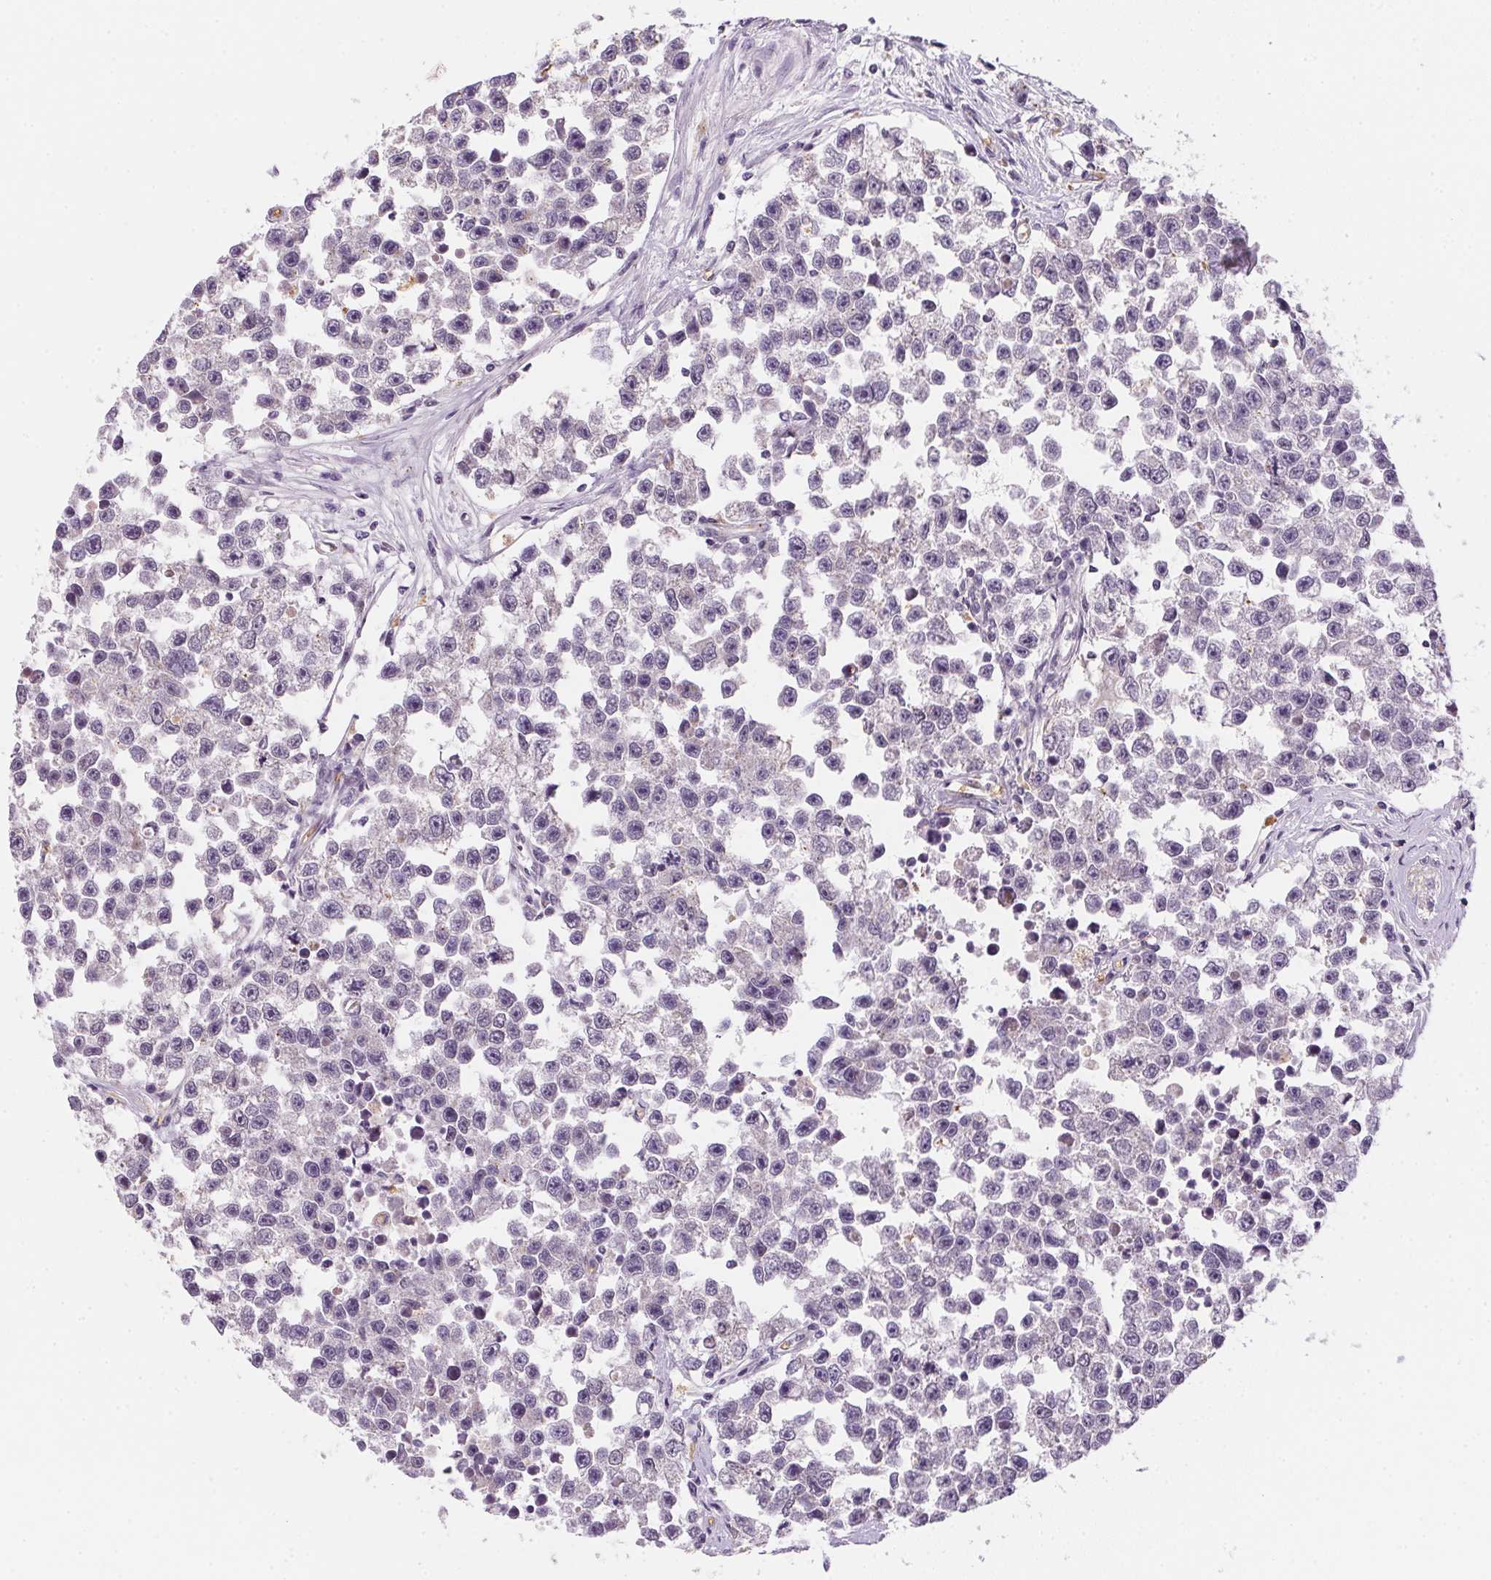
{"staining": {"intensity": "negative", "quantity": "none", "location": "none"}, "tissue": "testis cancer", "cell_type": "Tumor cells", "image_type": "cancer", "snomed": [{"axis": "morphology", "description": "Seminoma, NOS"}, {"axis": "topography", "description": "Testis"}], "caption": "A micrograph of testis cancer (seminoma) stained for a protein exhibits no brown staining in tumor cells. (DAB (3,3'-diaminobenzidine) immunohistochemistry with hematoxylin counter stain).", "gene": "METTL13", "patient": {"sex": "male", "age": 26}}